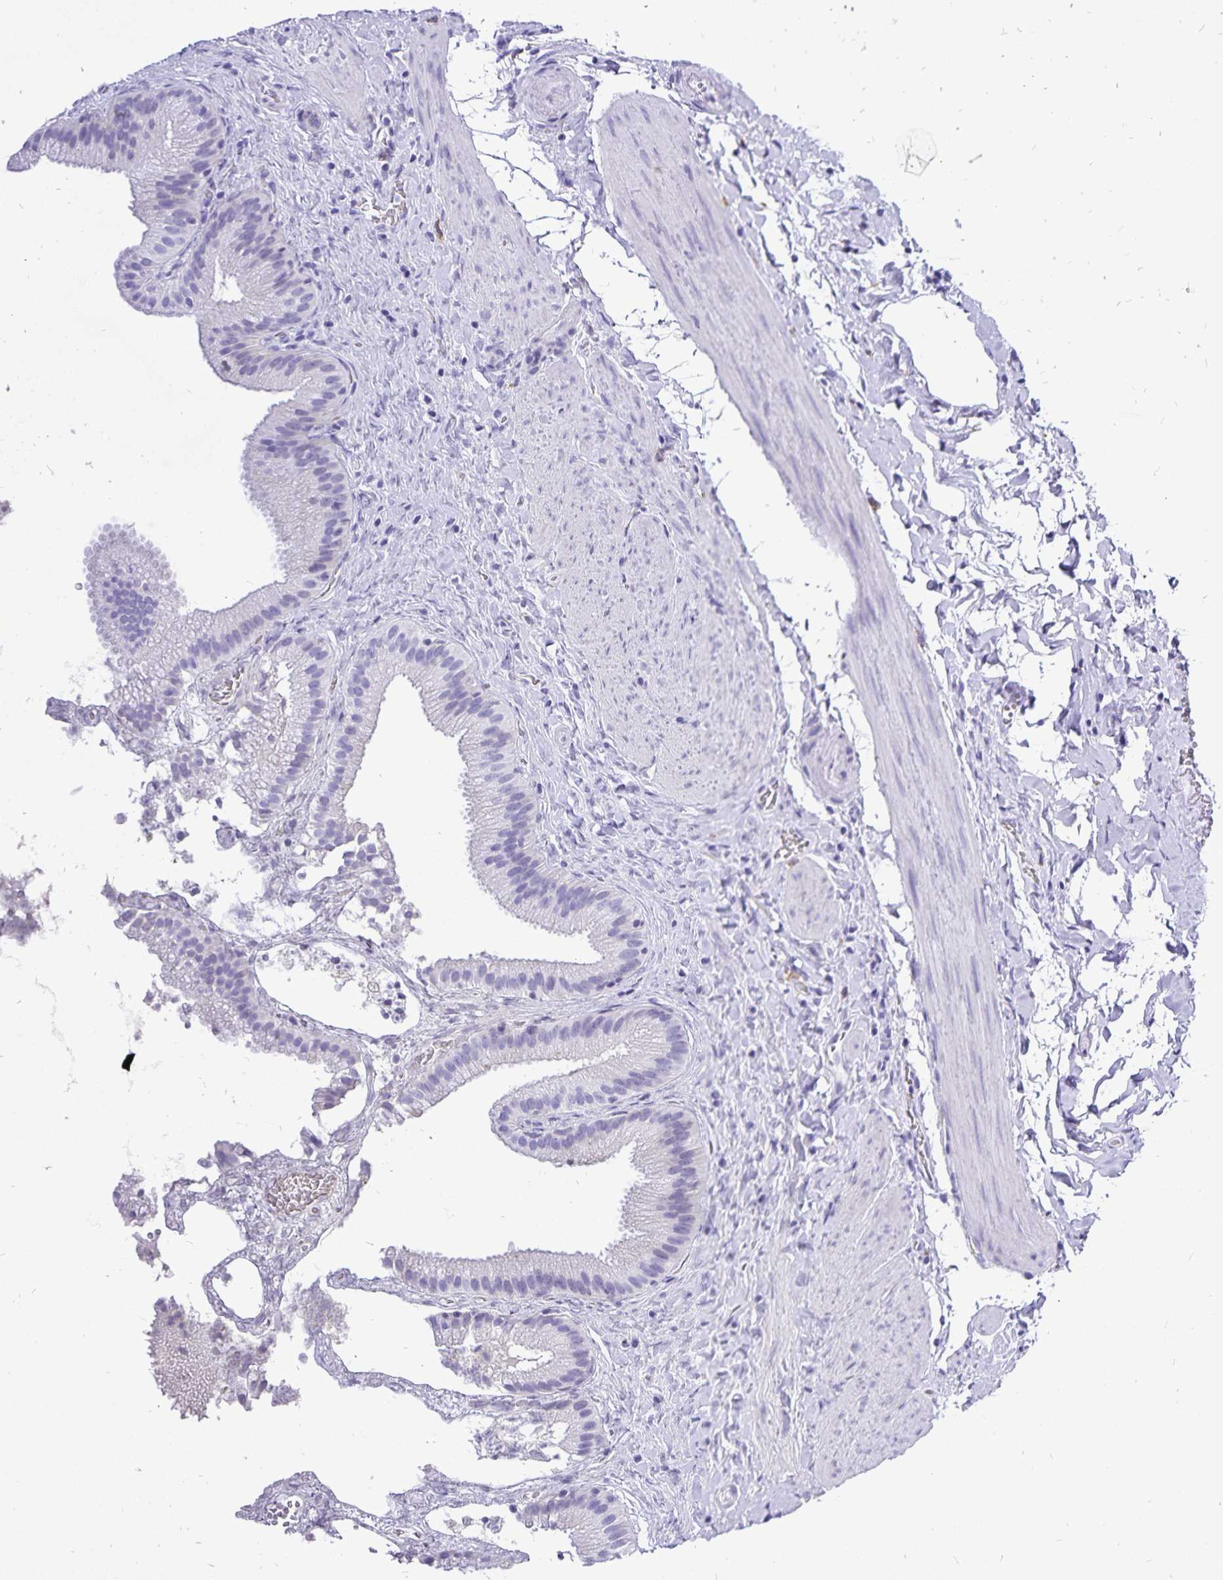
{"staining": {"intensity": "negative", "quantity": "none", "location": "none"}, "tissue": "gallbladder", "cell_type": "Glandular cells", "image_type": "normal", "snomed": [{"axis": "morphology", "description": "Normal tissue, NOS"}, {"axis": "topography", "description": "Gallbladder"}], "caption": "The histopathology image displays no significant positivity in glandular cells of gallbladder. The staining was performed using DAB to visualize the protein expression in brown, while the nuclei were stained in blue with hematoxylin (Magnification: 20x).", "gene": "PLAC1", "patient": {"sex": "female", "age": 63}}